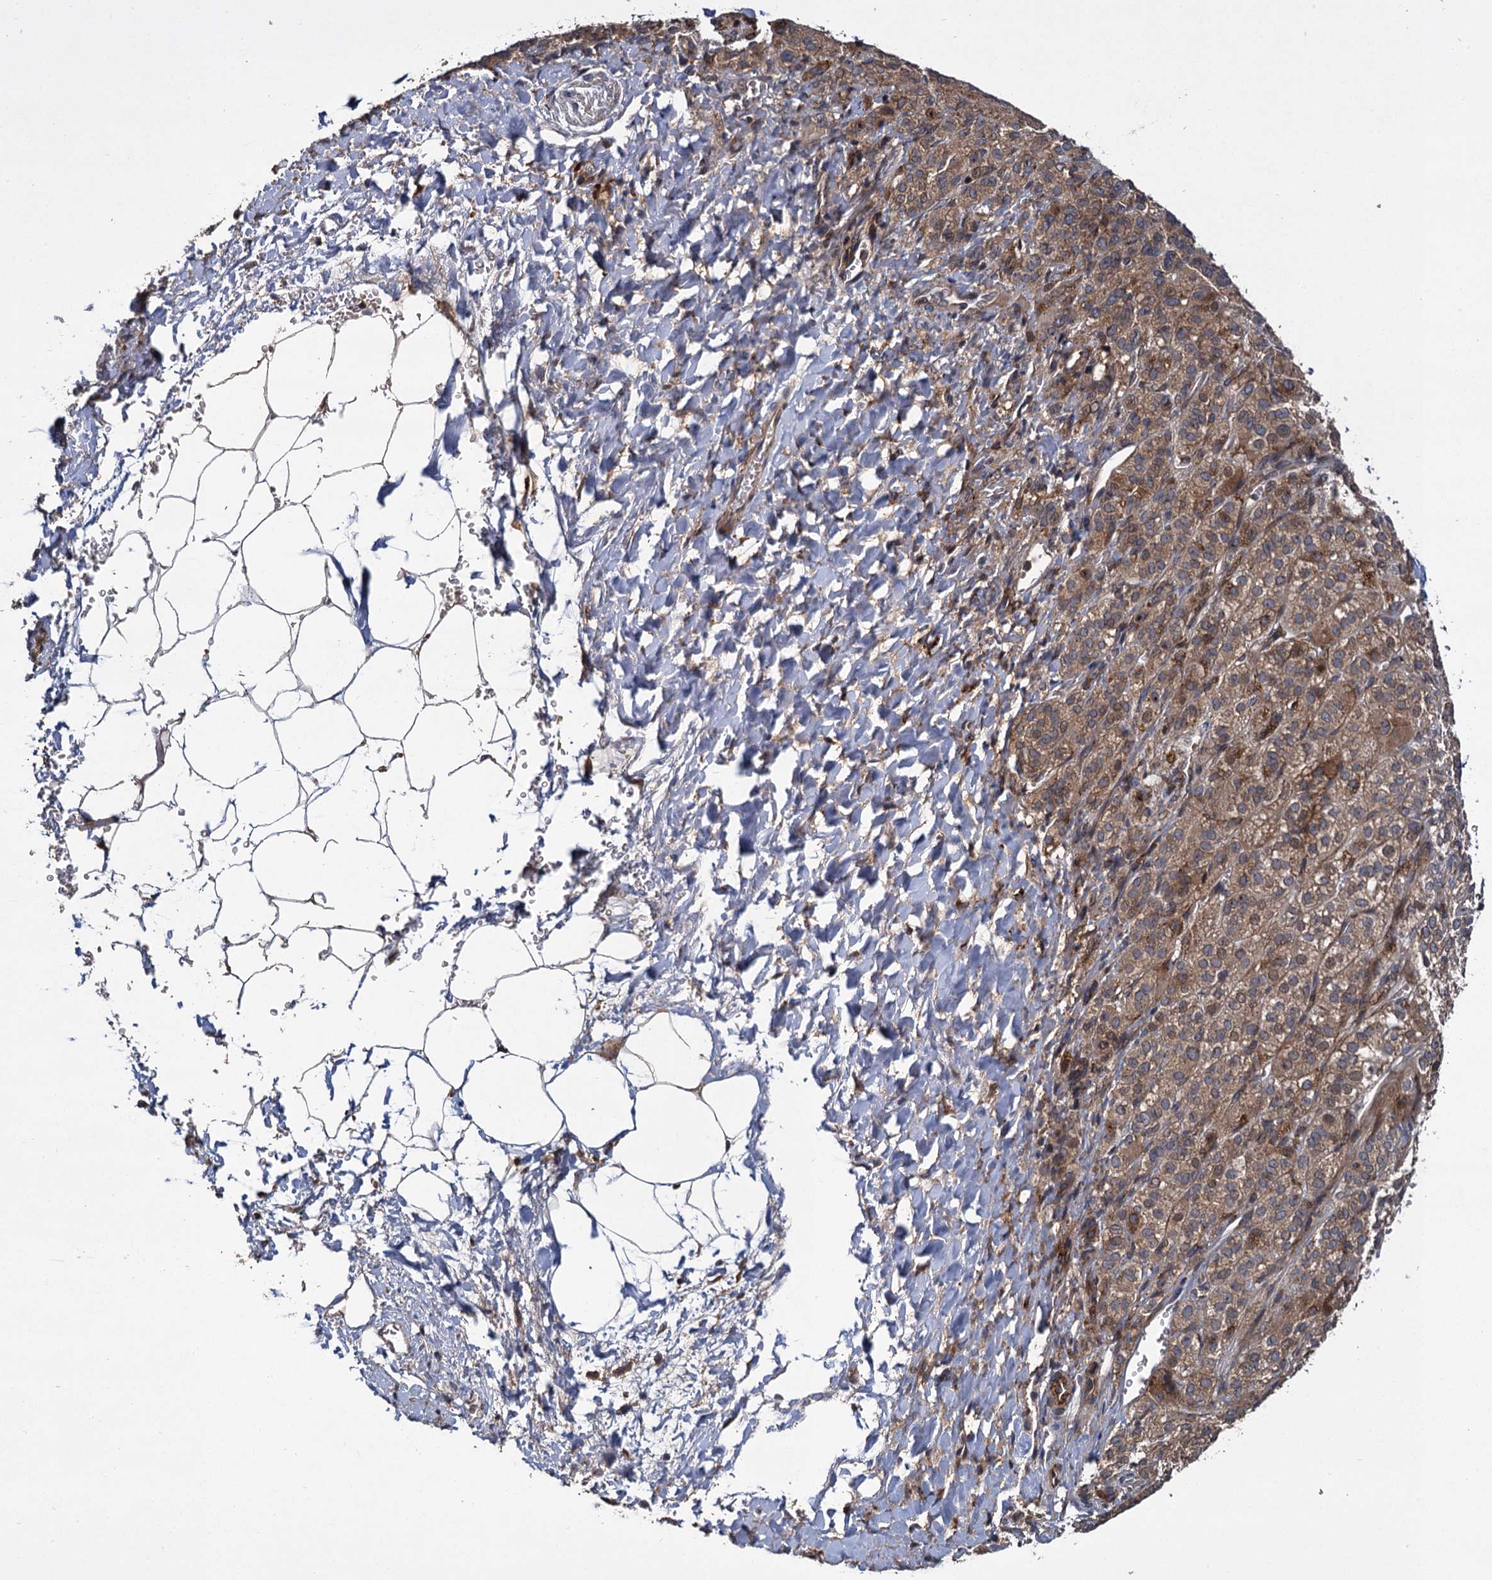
{"staining": {"intensity": "moderate", "quantity": "25%-75%", "location": "cytoplasmic/membranous"}, "tissue": "adrenal gland", "cell_type": "Glandular cells", "image_type": "normal", "snomed": [{"axis": "morphology", "description": "Normal tissue, NOS"}, {"axis": "topography", "description": "Adrenal gland"}], "caption": "Immunohistochemical staining of normal adrenal gland reveals moderate cytoplasmic/membranous protein expression in about 25%-75% of glandular cells.", "gene": "INPPL1", "patient": {"sex": "female", "age": 57}}